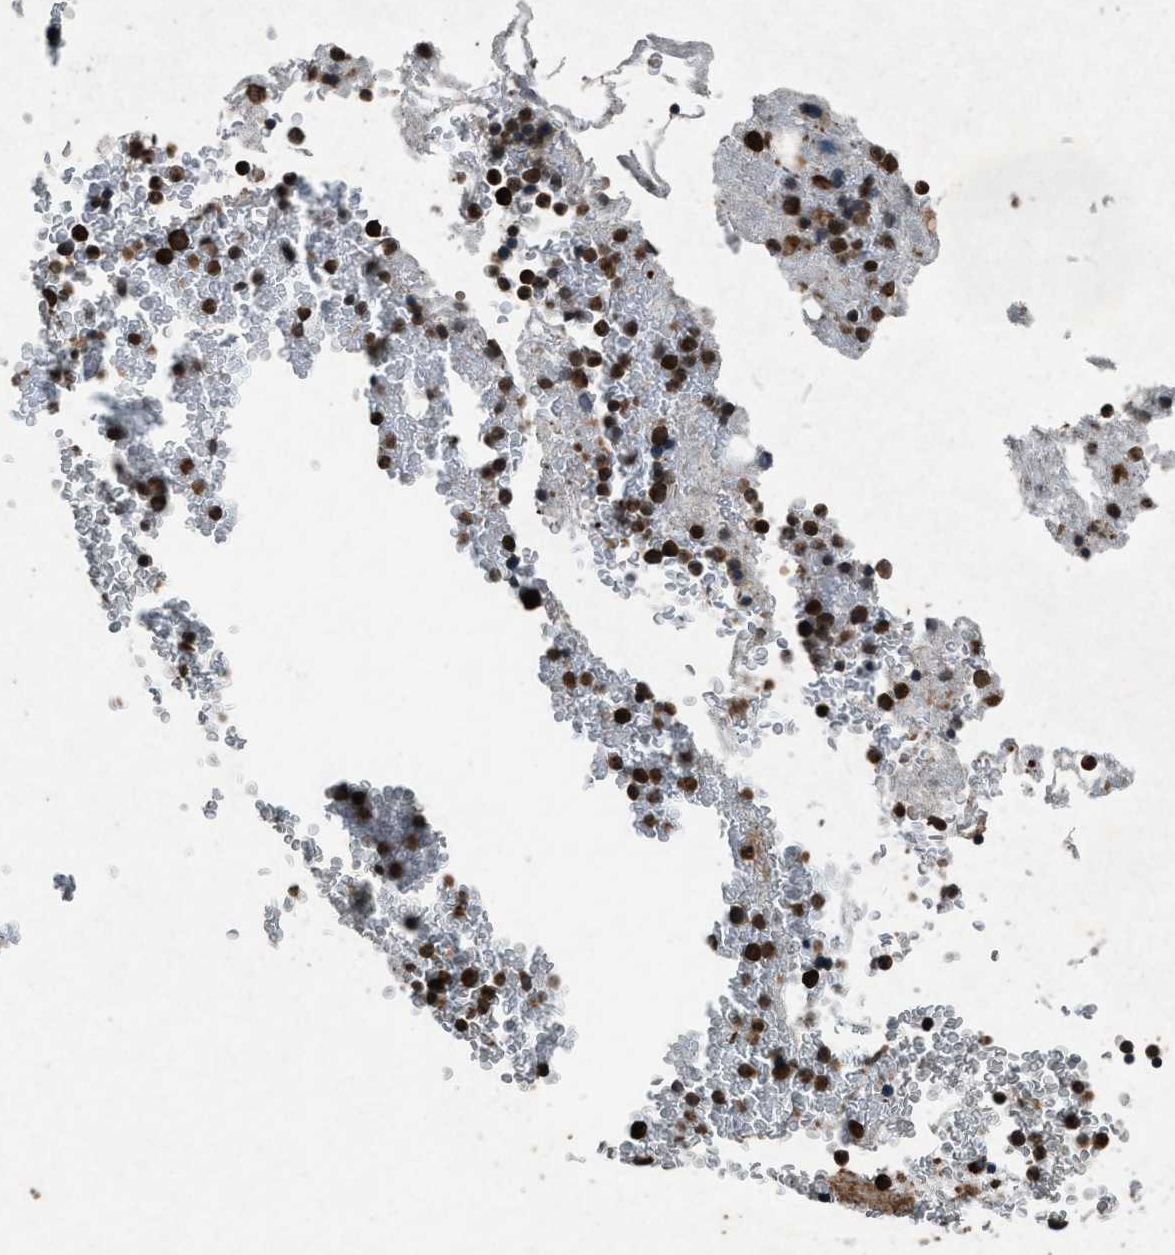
{"staining": {"intensity": "strong", "quantity": ">75%", "location": "cytoplasmic/membranous"}, "tissue": "bone marrow", "cell_type": "Hematopoietic cells", "image_type": "normal", "snomed": [{"axis": "morphology", "description": "Normal tissue, NOS"}, {"axis": "morphology", "description": "Inflammation, NOS"}, {"axis": "topography", "description": "Bone marrow"}], "caption": "Bone marrow stained with immunohistochemistry (IHC) exhibits strong cytoplasmic/membranous staining in about >75% of hematopoietic cells.", "gene": "CALR", "patient": {"sex": "male", "age": 63}}